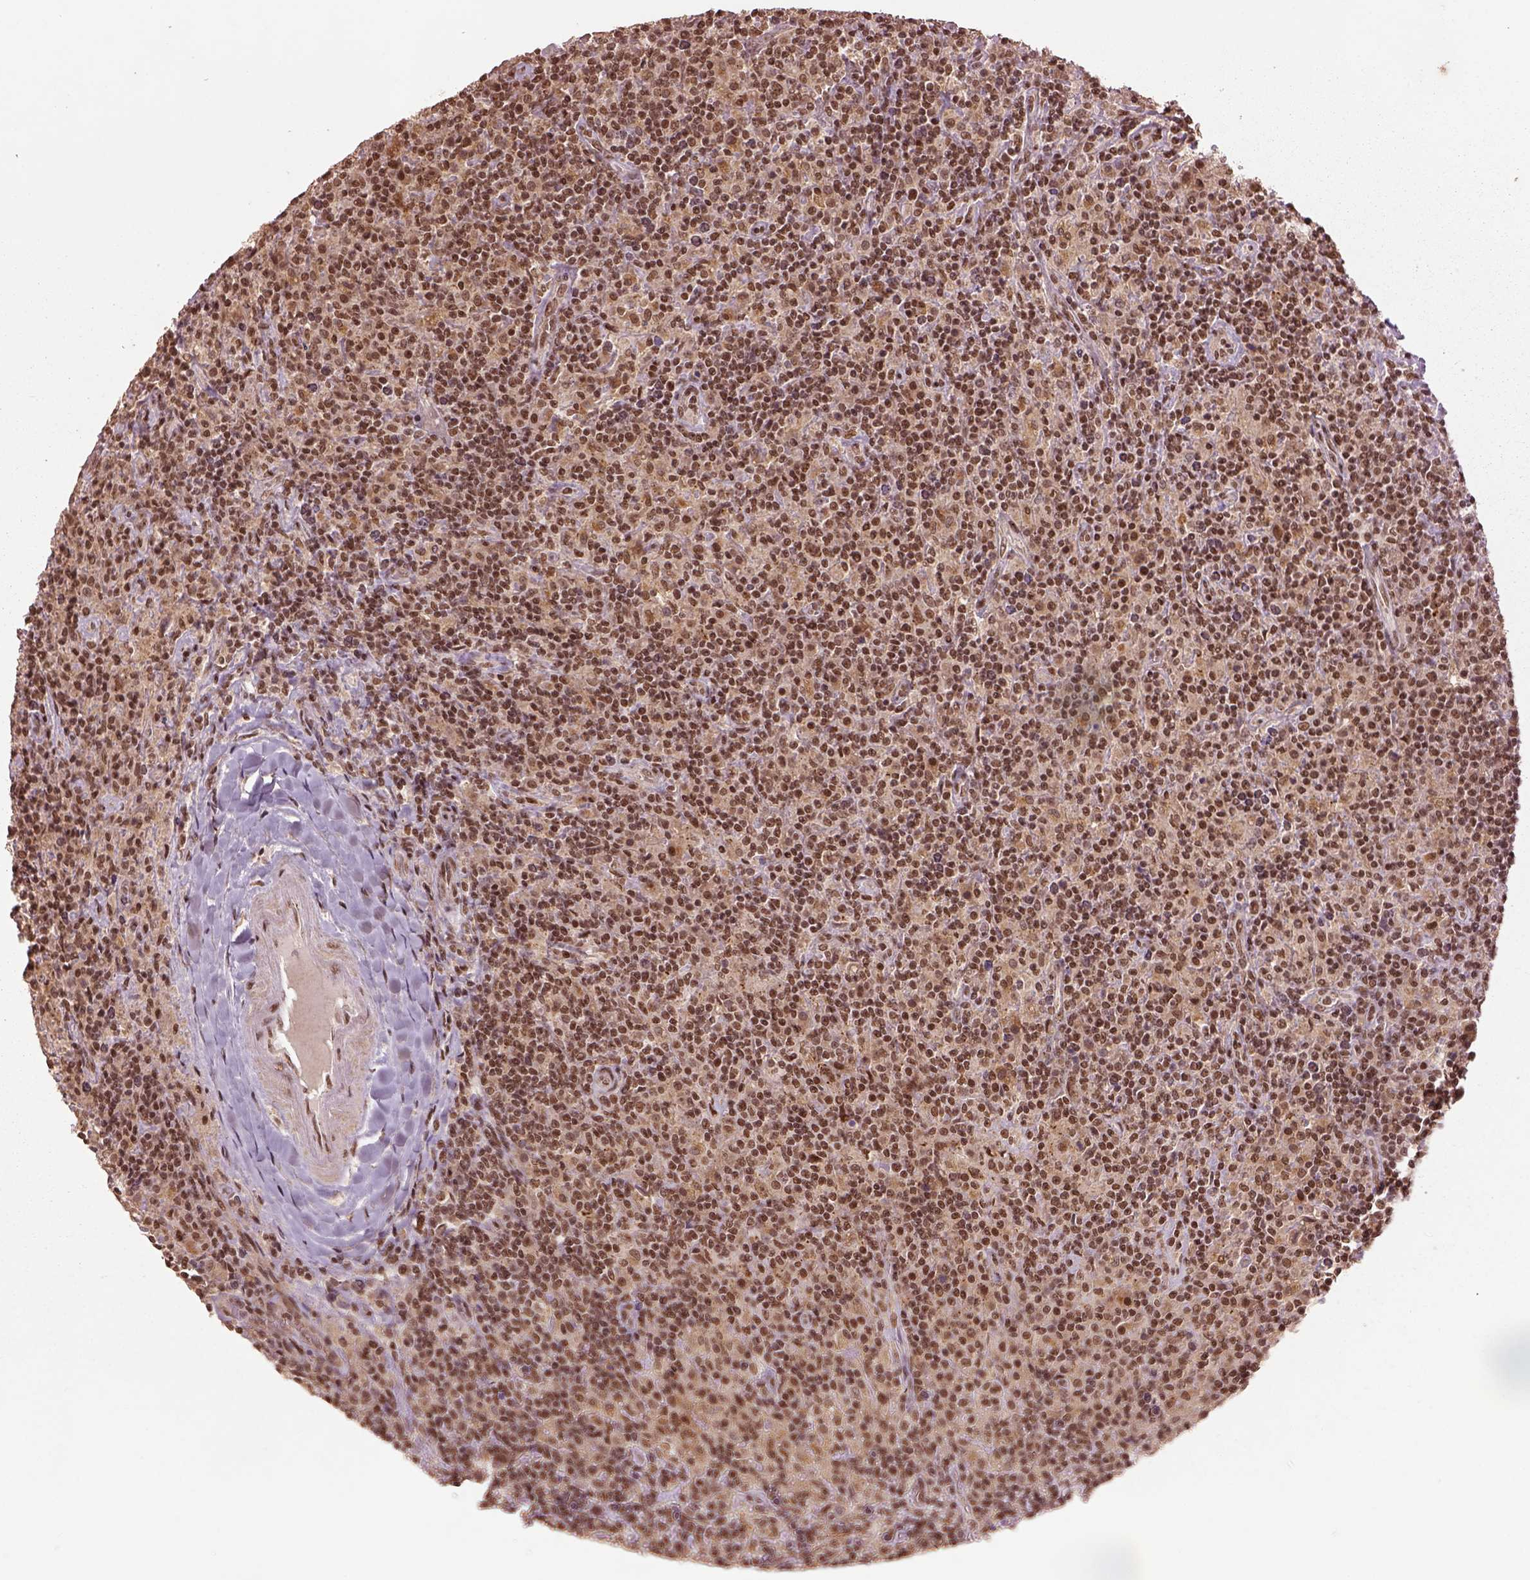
{"staining": {"intensity": "moderate", "quantity": ">75%", "location": "nuclear"}, "tissue": "lymphoma", "cell_type": "Tumor cells", "image_type": "cancer", "snomed": [{"axis": "morphology", "description": "Hodgkin's disease, NOS"}, {"axis": "topography", "description": "Lymph node"}], "caption": "Immunohistochemistry (IHC) staining of lymphoma, which reveals medium levels of moderate nuclear positivity in about >75% of tumor cells indicating moderate nuclear protein positivity. The staining was performed using DAB (brown) for protein detection and nuclei were counterstained in hematoxylin (blue).", "gene": "BRD9", "patient": {"sex": "male", "age": 70}}